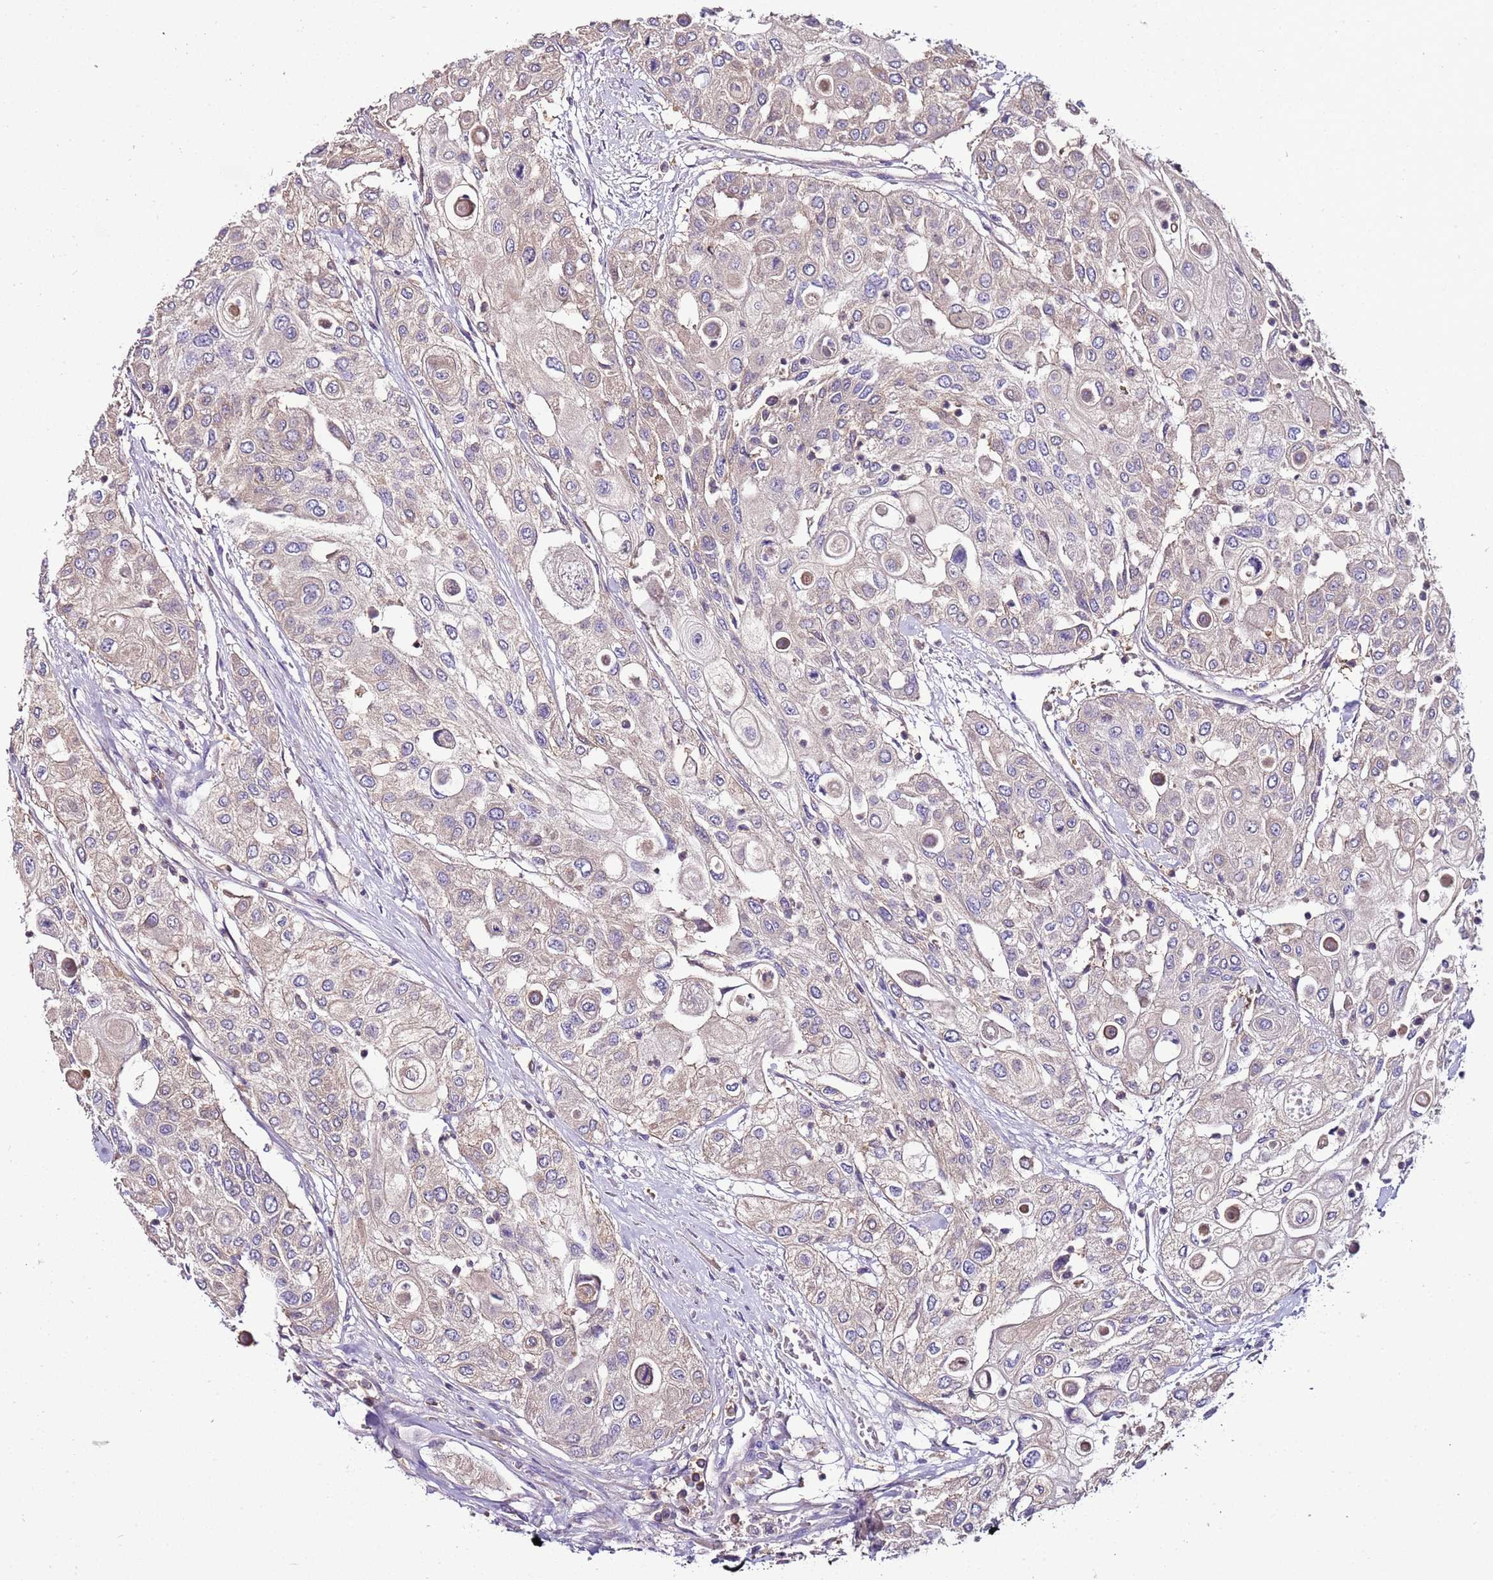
{"staining": {"intensity": "weak", "quantity": "<25%", "location": "cytoplasmic/membranous"}, "tissue": "urothelial cancer", "cell_type": "Tumor cells", "image_type": "cancer", "snomed": [{"axis": "morphology", "description": "Urothelial carcinoma, High grade"}, {"axis": "topography", "description": "Urinary bladder"}], "caption": "A micrograph of urothelial carcinoma (high-grade) stained for a protein shows no brown staining in tumor cells.", "gene": "IGIP", "patient": {"sex": "female", "age": 79}}